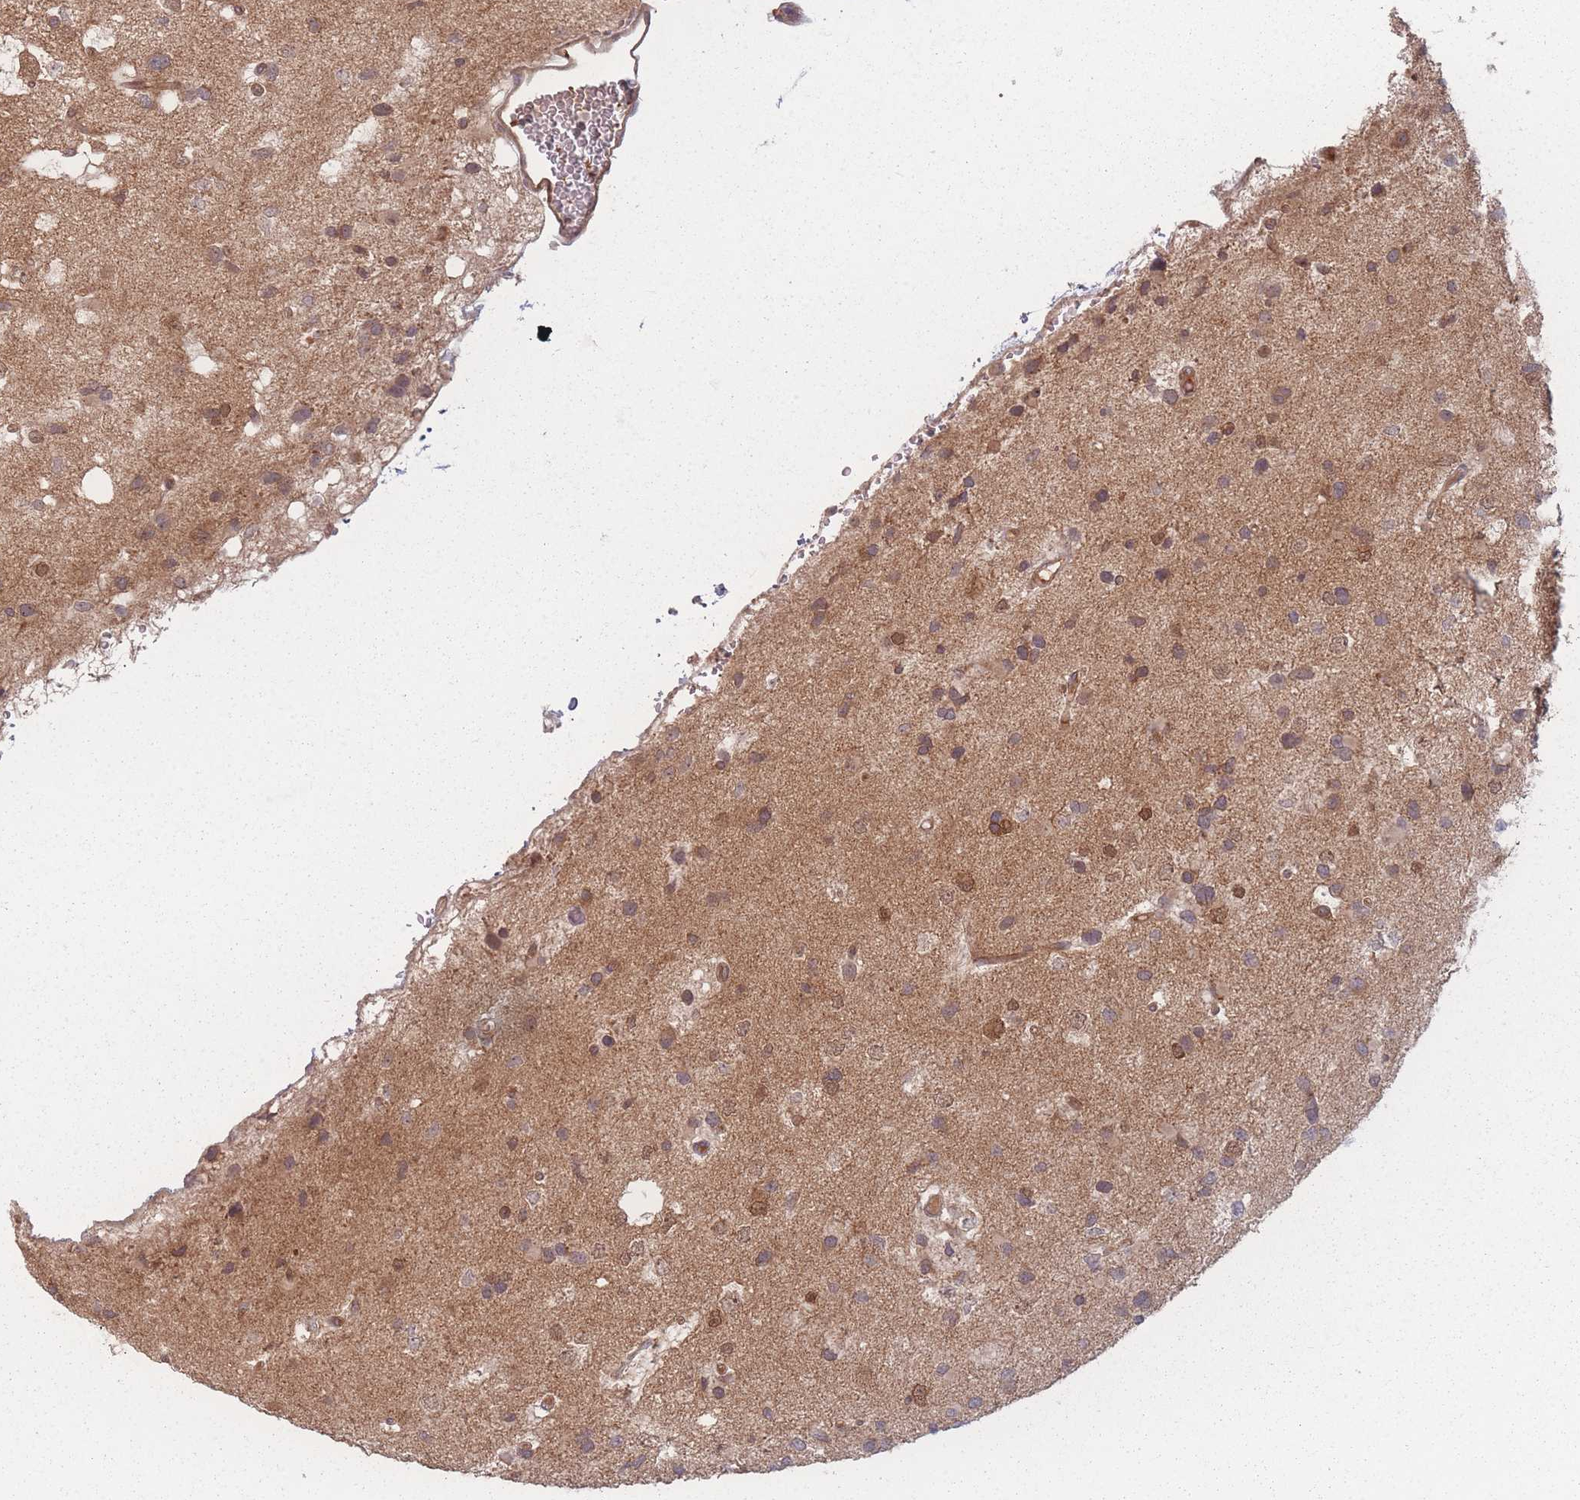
{"staining": {"intensity": "moderate", "quantity": ">75%", "location": "cytoplasmic/membranous"}, "tissue": "glioma", "cell_type": "Tumor cells", "image_type": "cancer", "snomed": [{"axis": "morphology", "description": "Glioma, malignant, High grade"}, {"axis": "topography", "description": "Brain"}], "caption": "Malignant glioma (high-grade) stained with DAB immunohistochemistry reveals medium levels of moderate cytoplasmic/membranous expression in approximately >75% of tumor cells. The protein of interest is stained brown, and the nuclei are stained in blue (DAB (3,3'-diaminobenzidine) IHC with brightfield microscopy, high magnification).", "gene": "HAGH", "patient": {"sex": "male", "age": 53}}